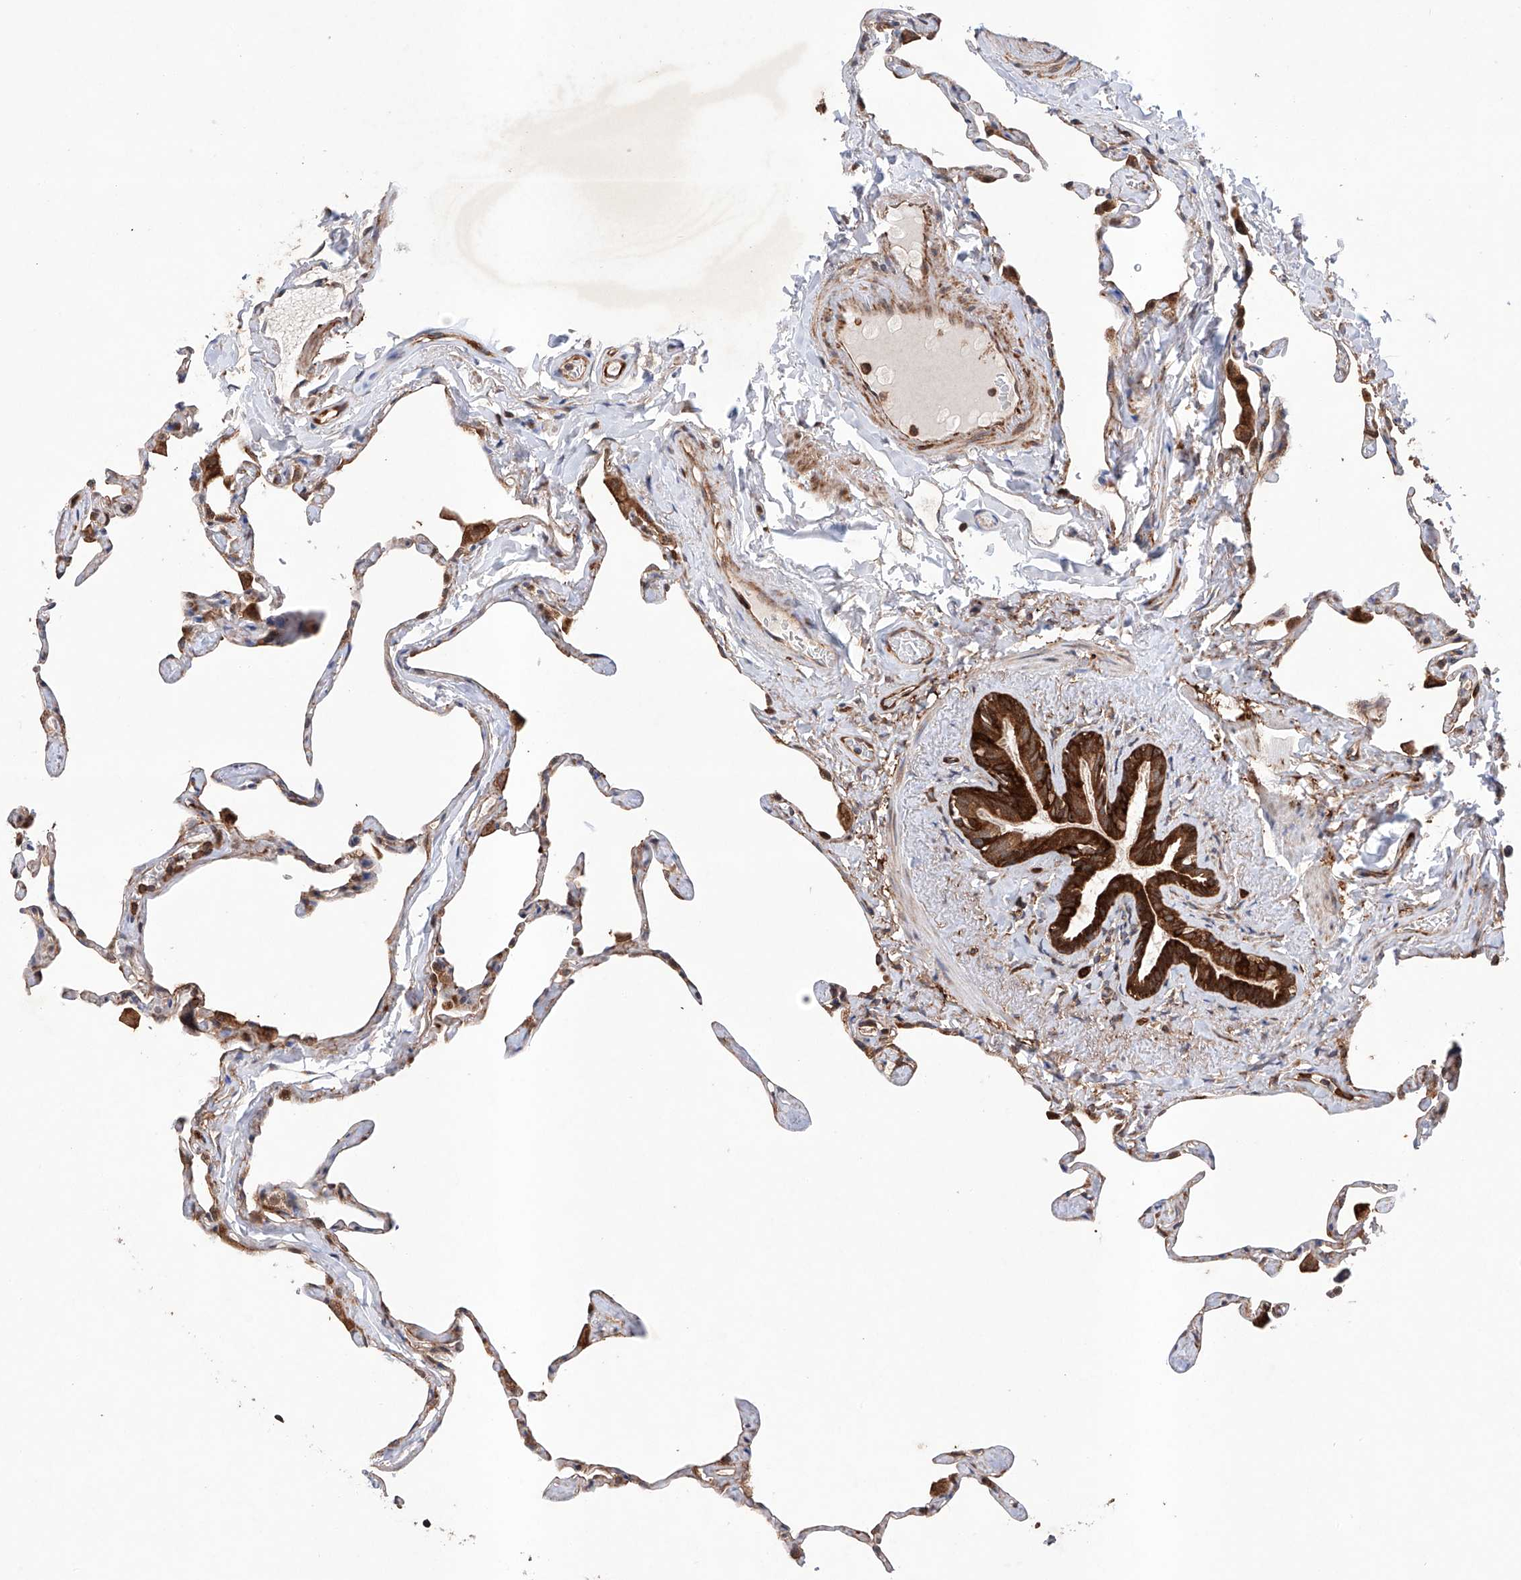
{"staining": {"intensity": "moderate", "quantity": "25%-75%", "location": "cytoplasmic/membranous"}, "tissue": "lung", "cell_type": "Alveolar cells", "image_type": "normal", "snomed": [{"axis": "morphology", "description": "Normal tissue, NOS"}, {"axis": "topography", "description": "Lung"}], "caption": "Lung stained for a protein displays moderate cytoplasmic/membranous positivity in alveolar cells. (IHC, brightfield microscopy, high magnification).", "gene": "TIMM23", "patient": {"sex": "male", "age": 65}}